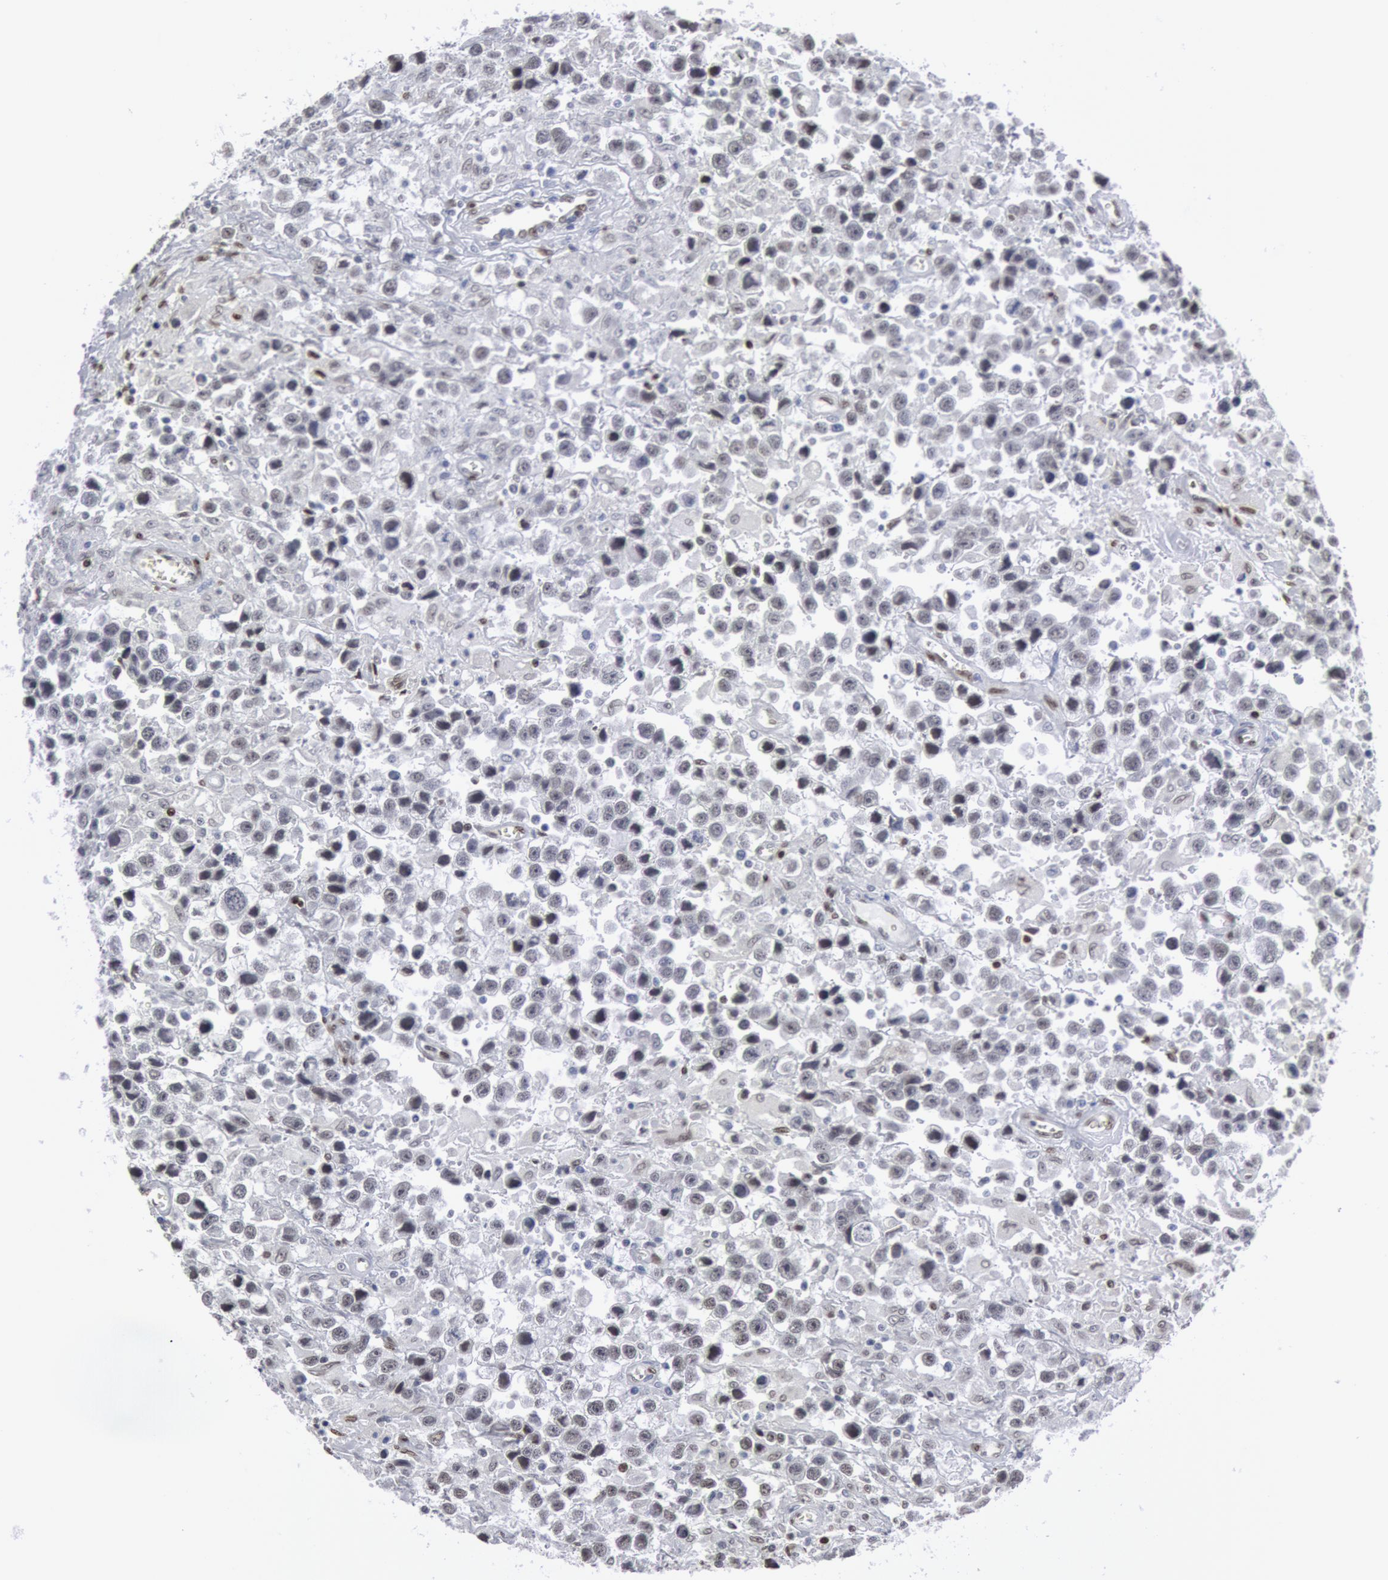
{"staining": {"intensity": "negative", "quantity": "none", "location": "none"}, "tissue": "testis cancer", "cell_type": "Tumor cells", "image_type": "cancer", "snomed": [{"axis": "morphology", "description": "Seminoma, NOS"}, {"axis": "topography", "description": "Testis"}], "caption": "This histopathology image is of testis cancer (seminoma) stained with immunohistochemistry to label a protein in brown with the nuclei are counter-stained blue. There is no positivity in tumor cells.", "gene": "MECP2", "patient": {"sex": "male", "age": 43}}